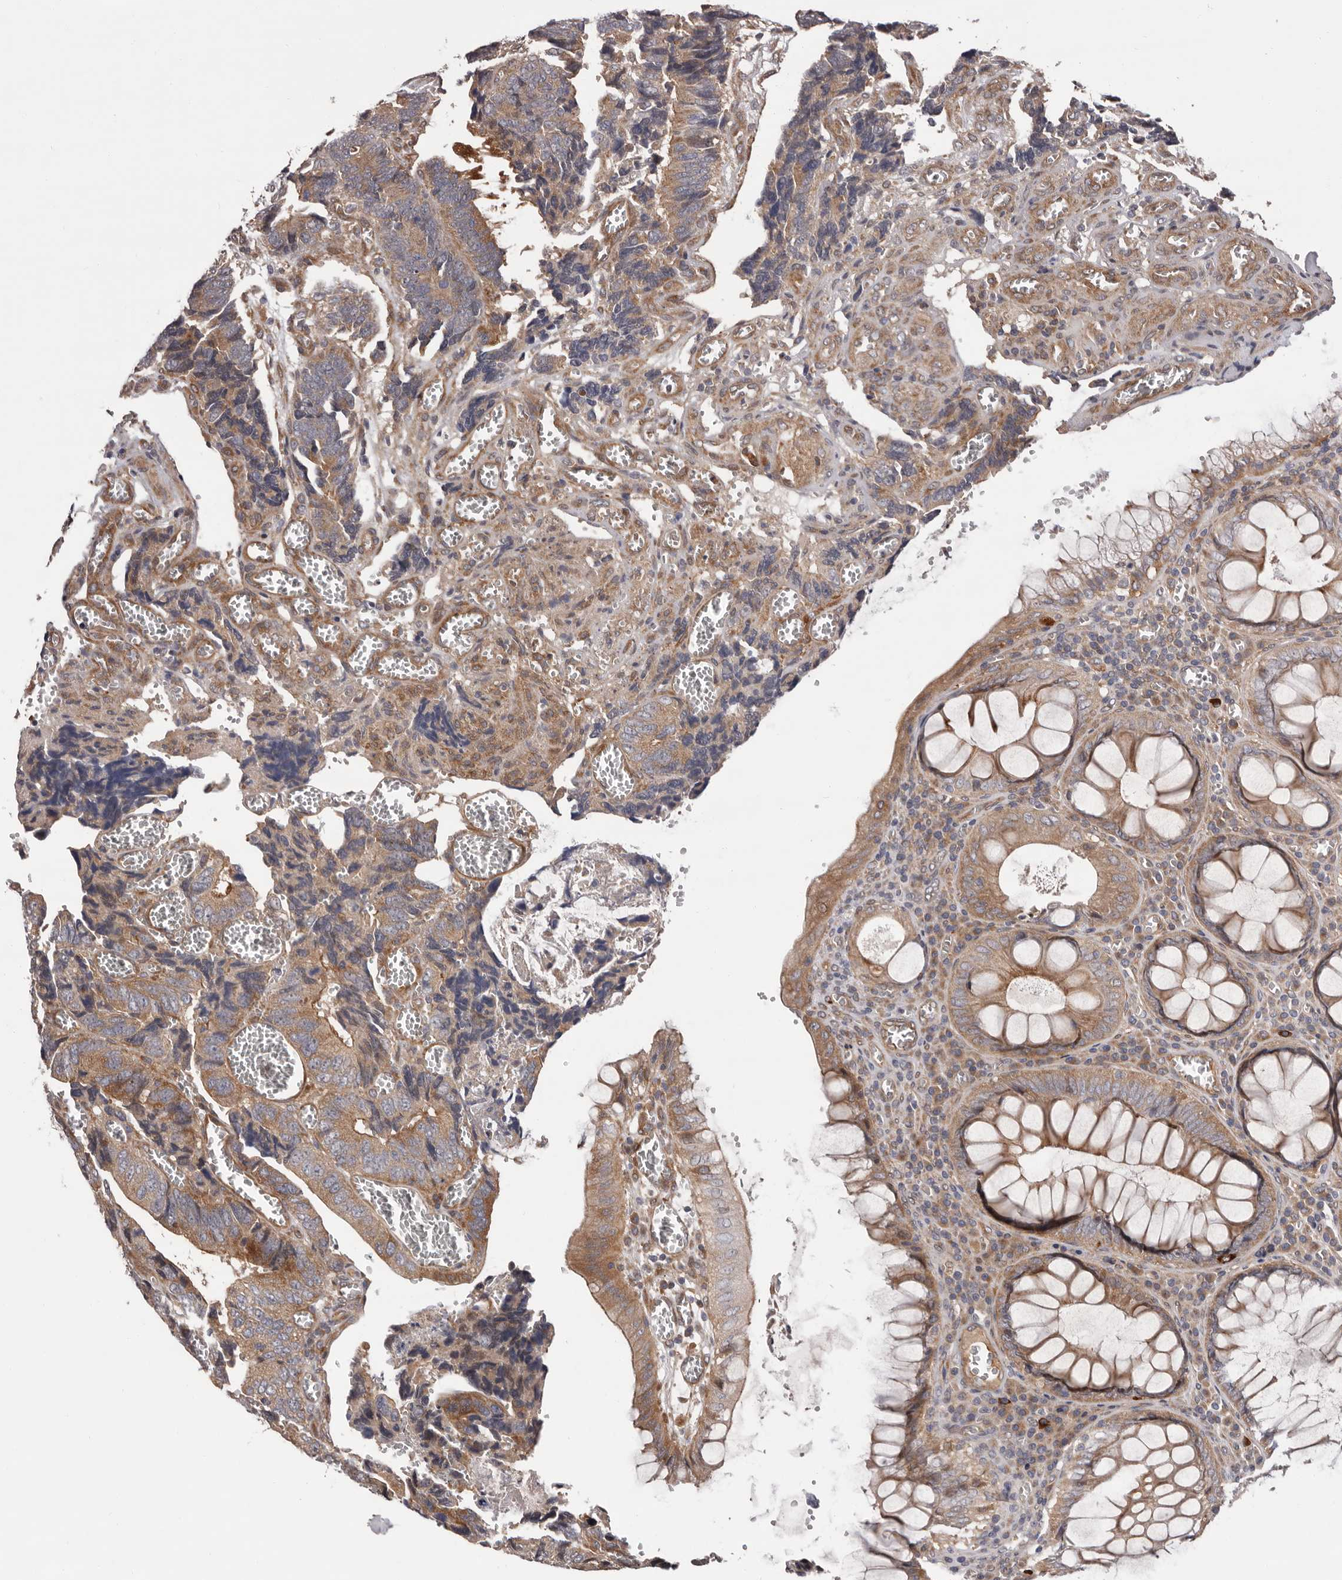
{"staining": {"intensity": "moderate", "quantity": ">75%", "location": "cytoplasmic/membranous"}, "tissue": "colorectal cancer", "cell_type": "Tumor cells", "image_type": "cancer", "snomed": [{"axis": "morphology", "description": "Adenocarcinoma, NOS"}, {"axis": "topography", "description": "Colon"}], "caption": "Protein staining by immunohistochemistry (IHC) shows moderate cytoplasmic/membranous expression in approximately >75% of tumor cells in colorectal cancer (adenocarcinoma). (DAB (3,3'-diaminobenzidine) IHC, brown staining for protein, blue staining for nuclei).", "gene": "PRKD1", "patient": {"sex": "male", "age": 72}}